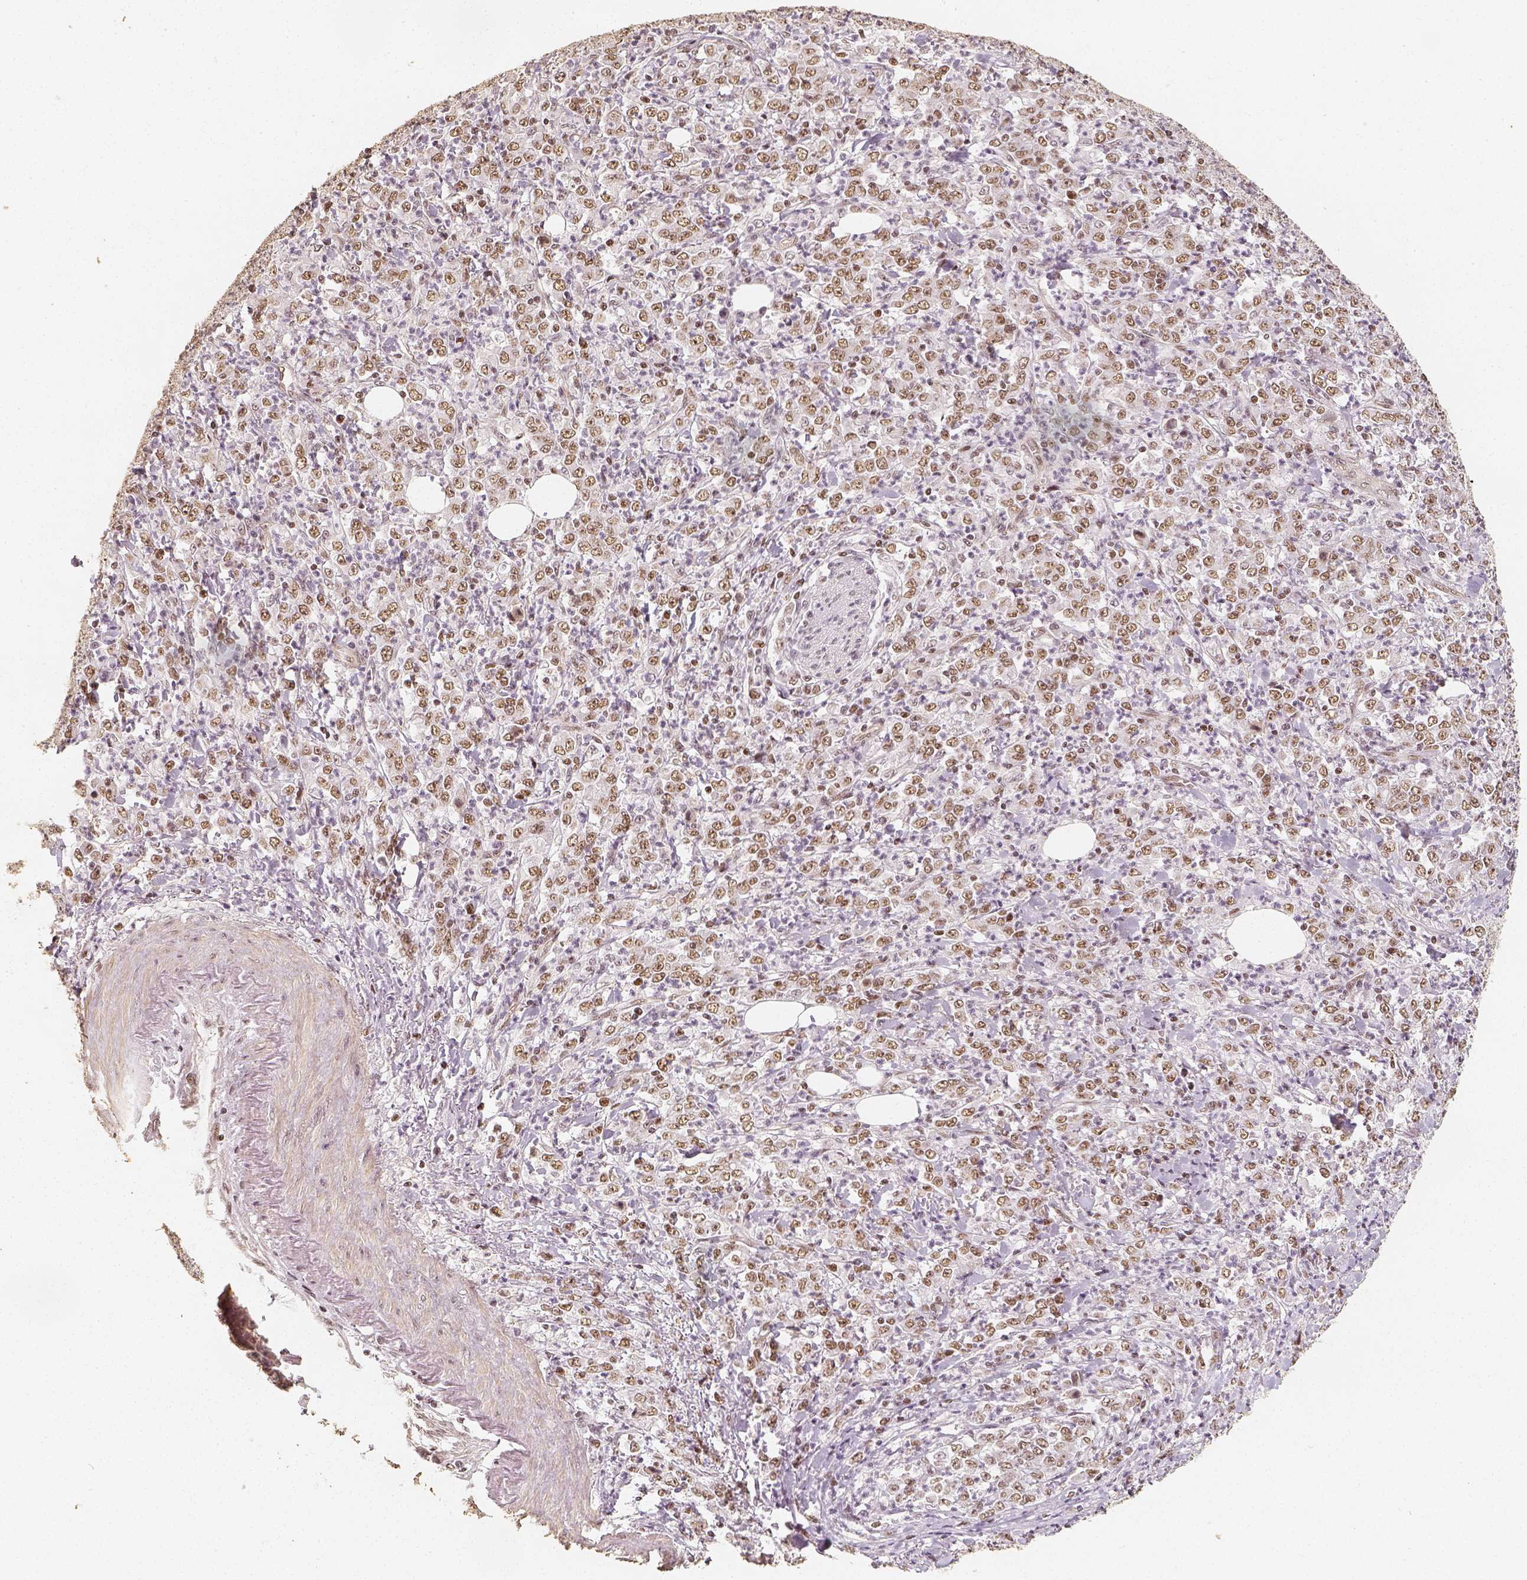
{"staining": {"intensity": "weak", "quantity": ">75%", "location": "nuclear"}, "tissue": "stomach cancer", "cell_type": "Tumor cells", "image_type": "cancer", "snomed": [{"axis": "morphology", "description": "Adenocarcinoma, NOS"}, {"axis": "topography", "description": "Stomach, lower"}], "caption": "This micrograph exhibits immunohistochemistry (IHC) staining of human stomach adenocarcinoma, with low weak nuclear expression in approximately >75% of tumor cells.", "gene": "HDAC1", "patient": {"sex": "female", "age": 71}}